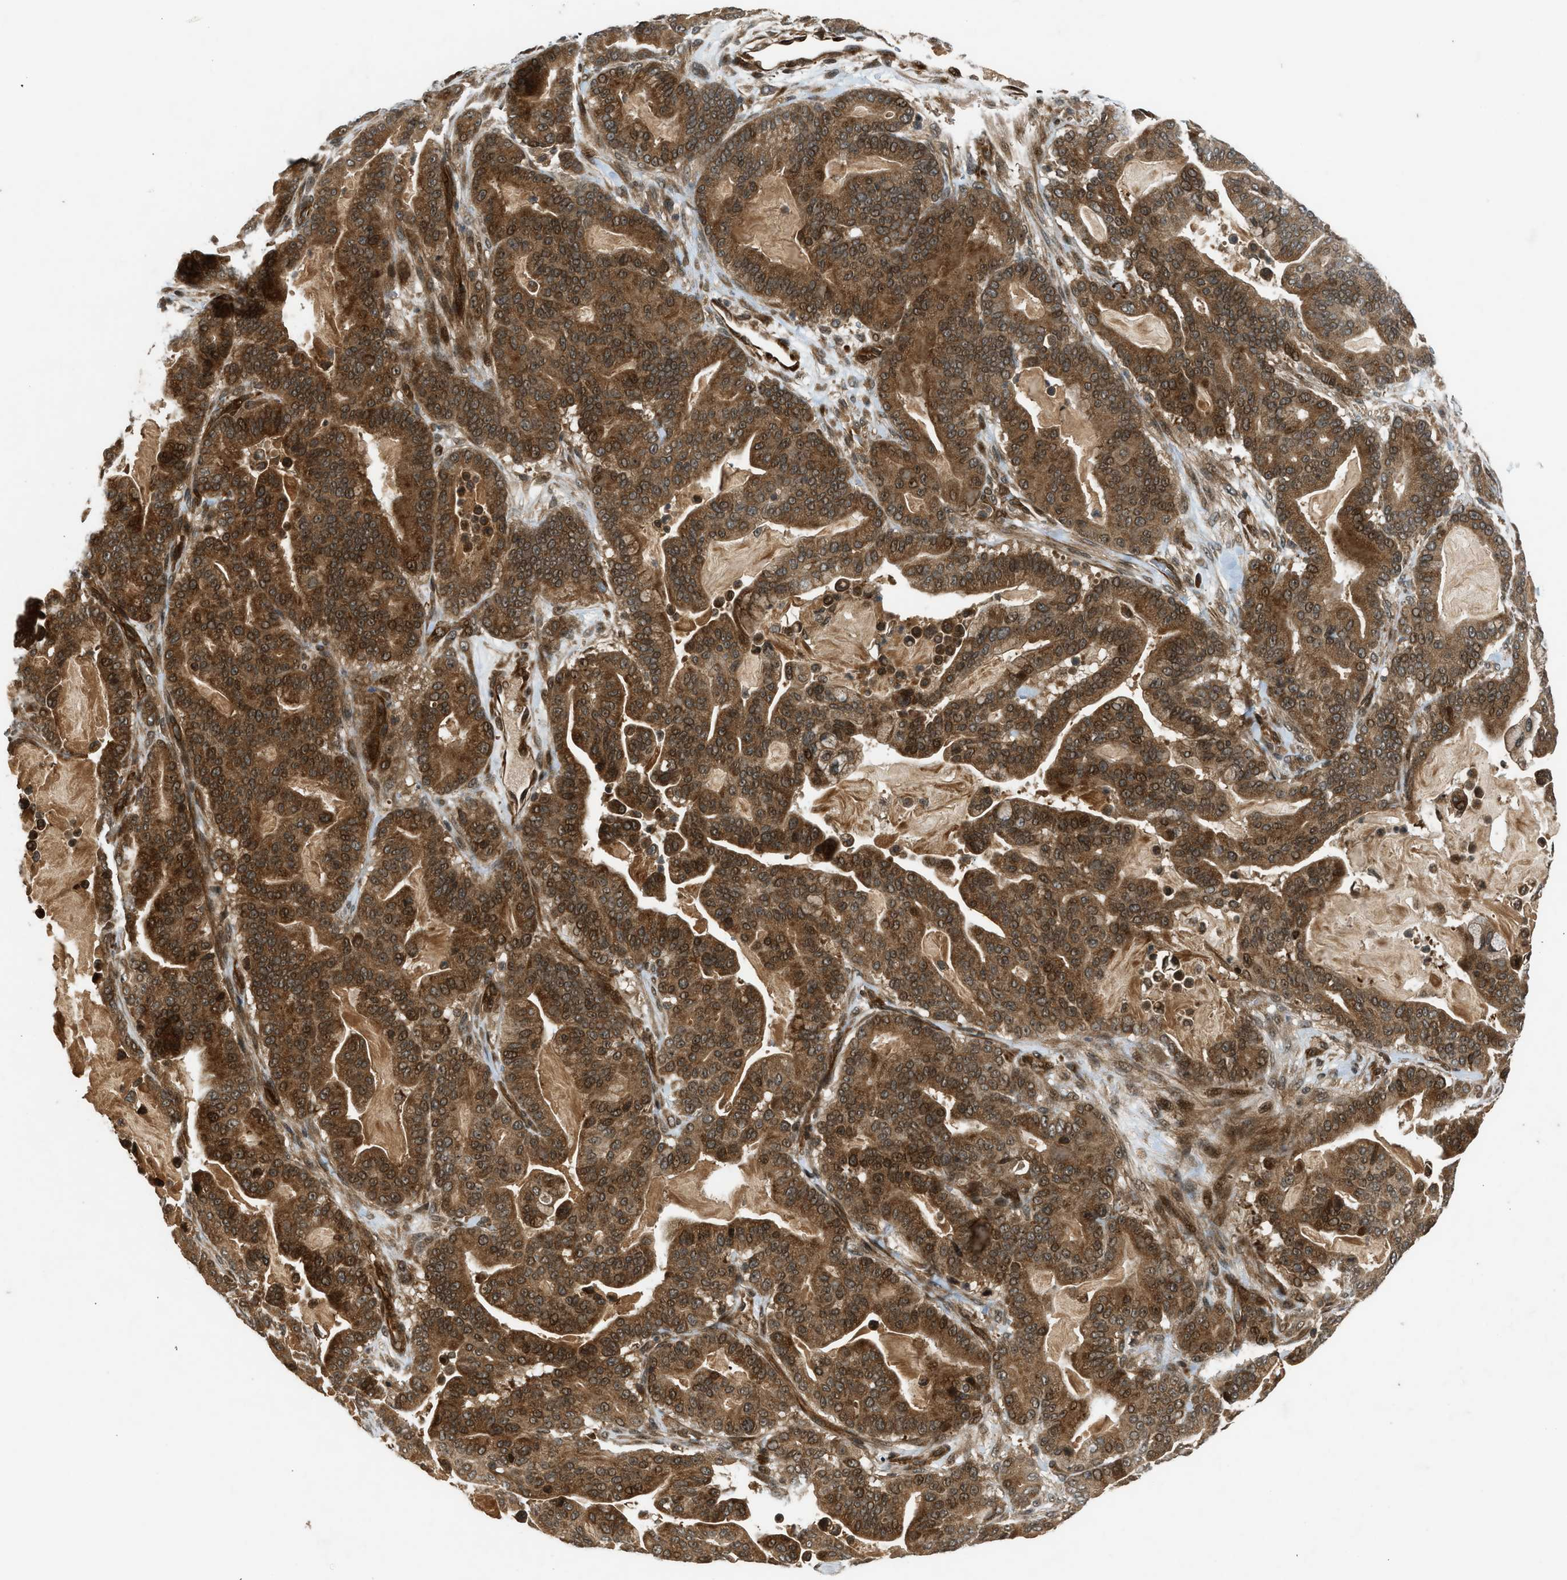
{"staining": {"intensity": "strong", "quantity": ">75%", "location": "cytoplasmic/membranous,nuclear"}, "tissue": "pancreatic cancer", "cell_type": "Tumor cells", "image_type": "cancer", "snomed": [{"axis": "morphology", "description": "Adenocarcinoma, NOS"}, {"axis": "topography", "description": "Pancreas"}], "caption": "Brown immunohistochemical staining in human pancreatic cancer (adenocarcinoma) demonstrates strong cytoplasmic/membranous and nuclear positivity in approximately >75% of tumor cells.", "gene": "TXNL1", "patient": {"sex": "male", "age": 63}}